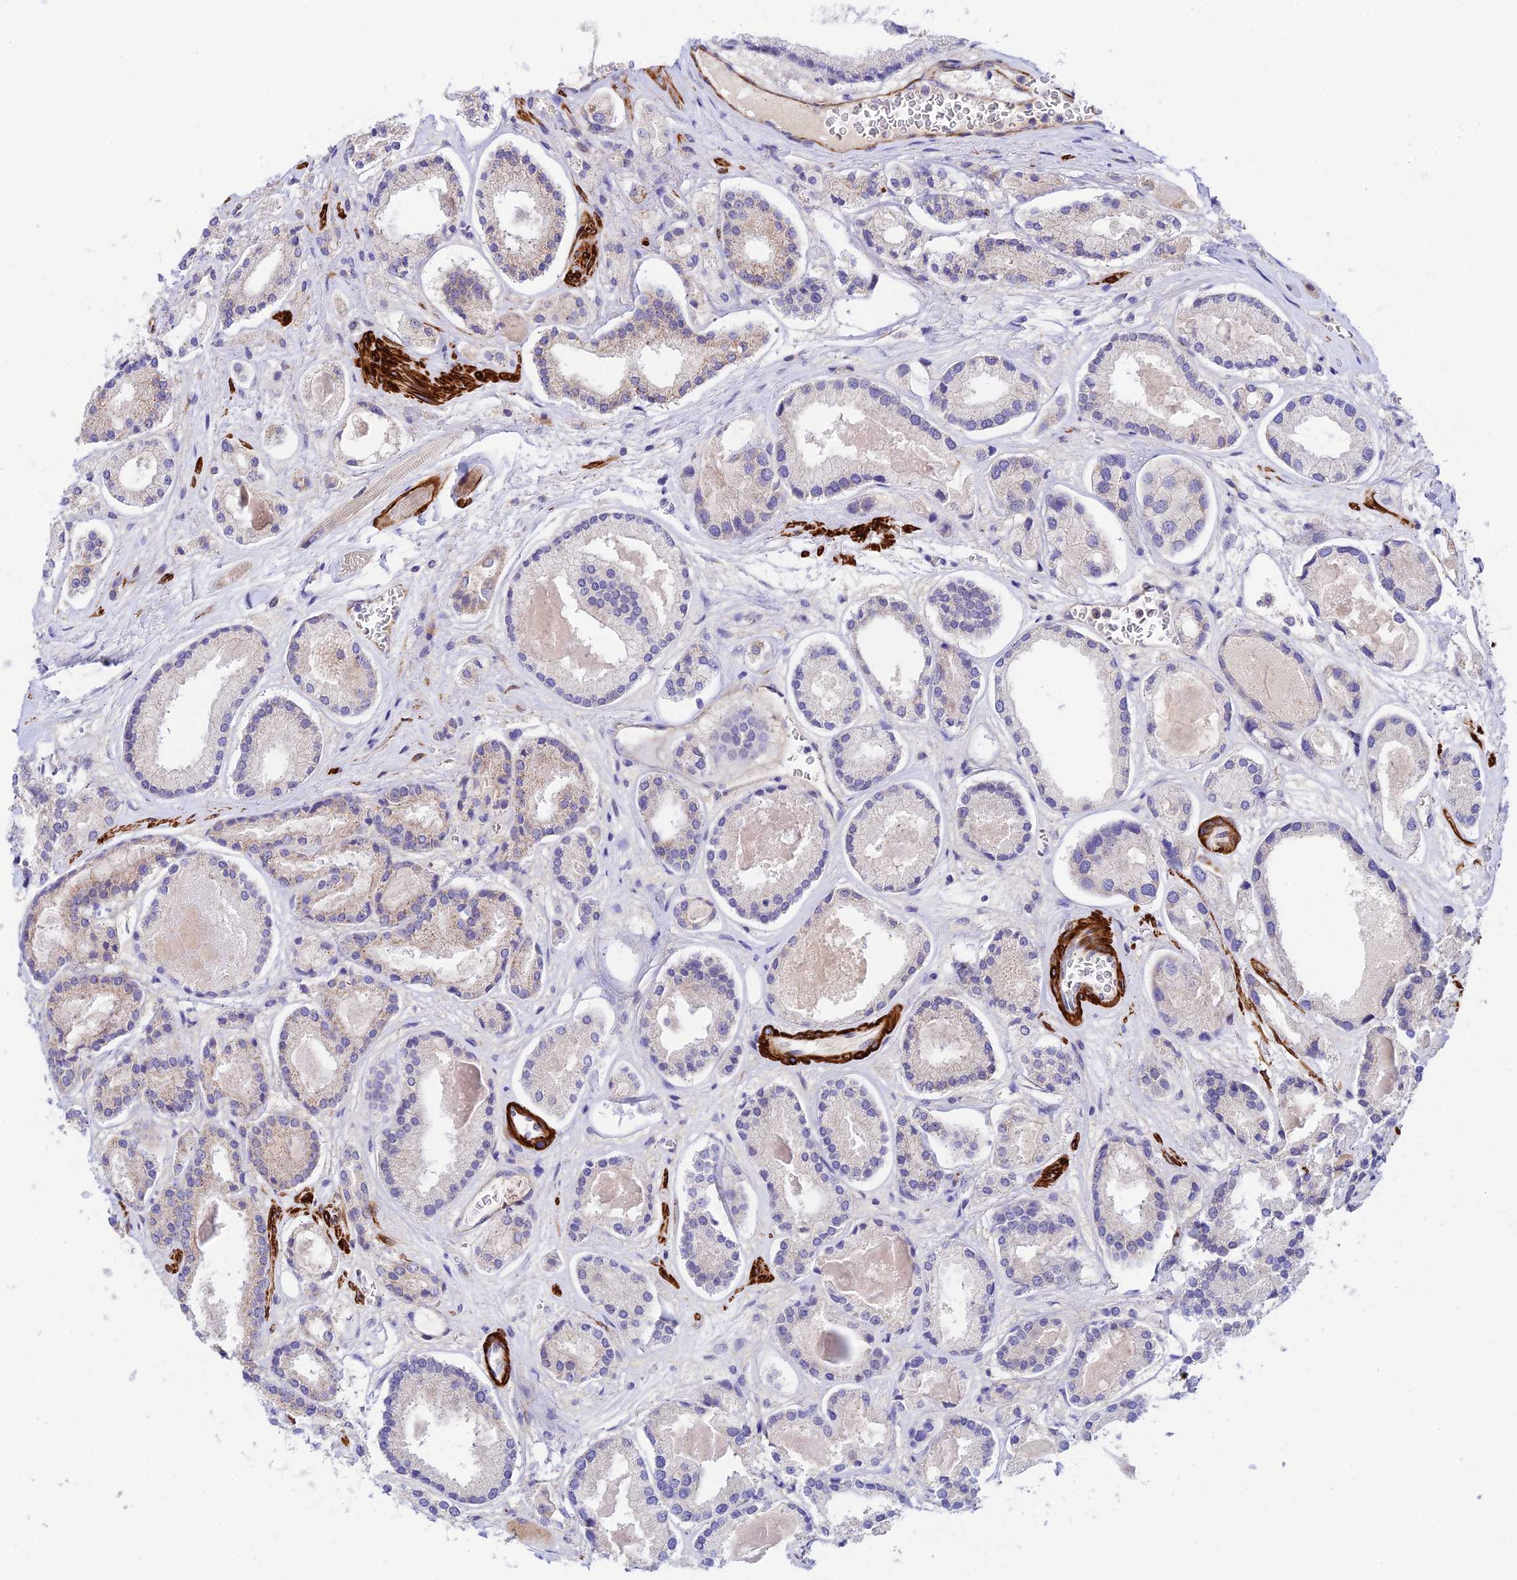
{"staining": {"intensity": "negative", "quantity": "none", "location": "none"}, "tissue": "prostate cancer", "cell_type": "Tumor cells", "image_type": "cancer", "snomed": [{"axis": "morphology", "description": "Adenocarcinoma, High grade"}, {"axis": "topography", "description": "Prostate"}], "caption": "Immunohistochemistry (IHC) of human prostate adenocarcinoma (high-grade) displays no positivity in tumor cells. (Brightfield microscopy of DAB immunohistochemistry at high magnification).", "gene": "ANKRD50", "patient": {"sex": "male", "age": 67}}